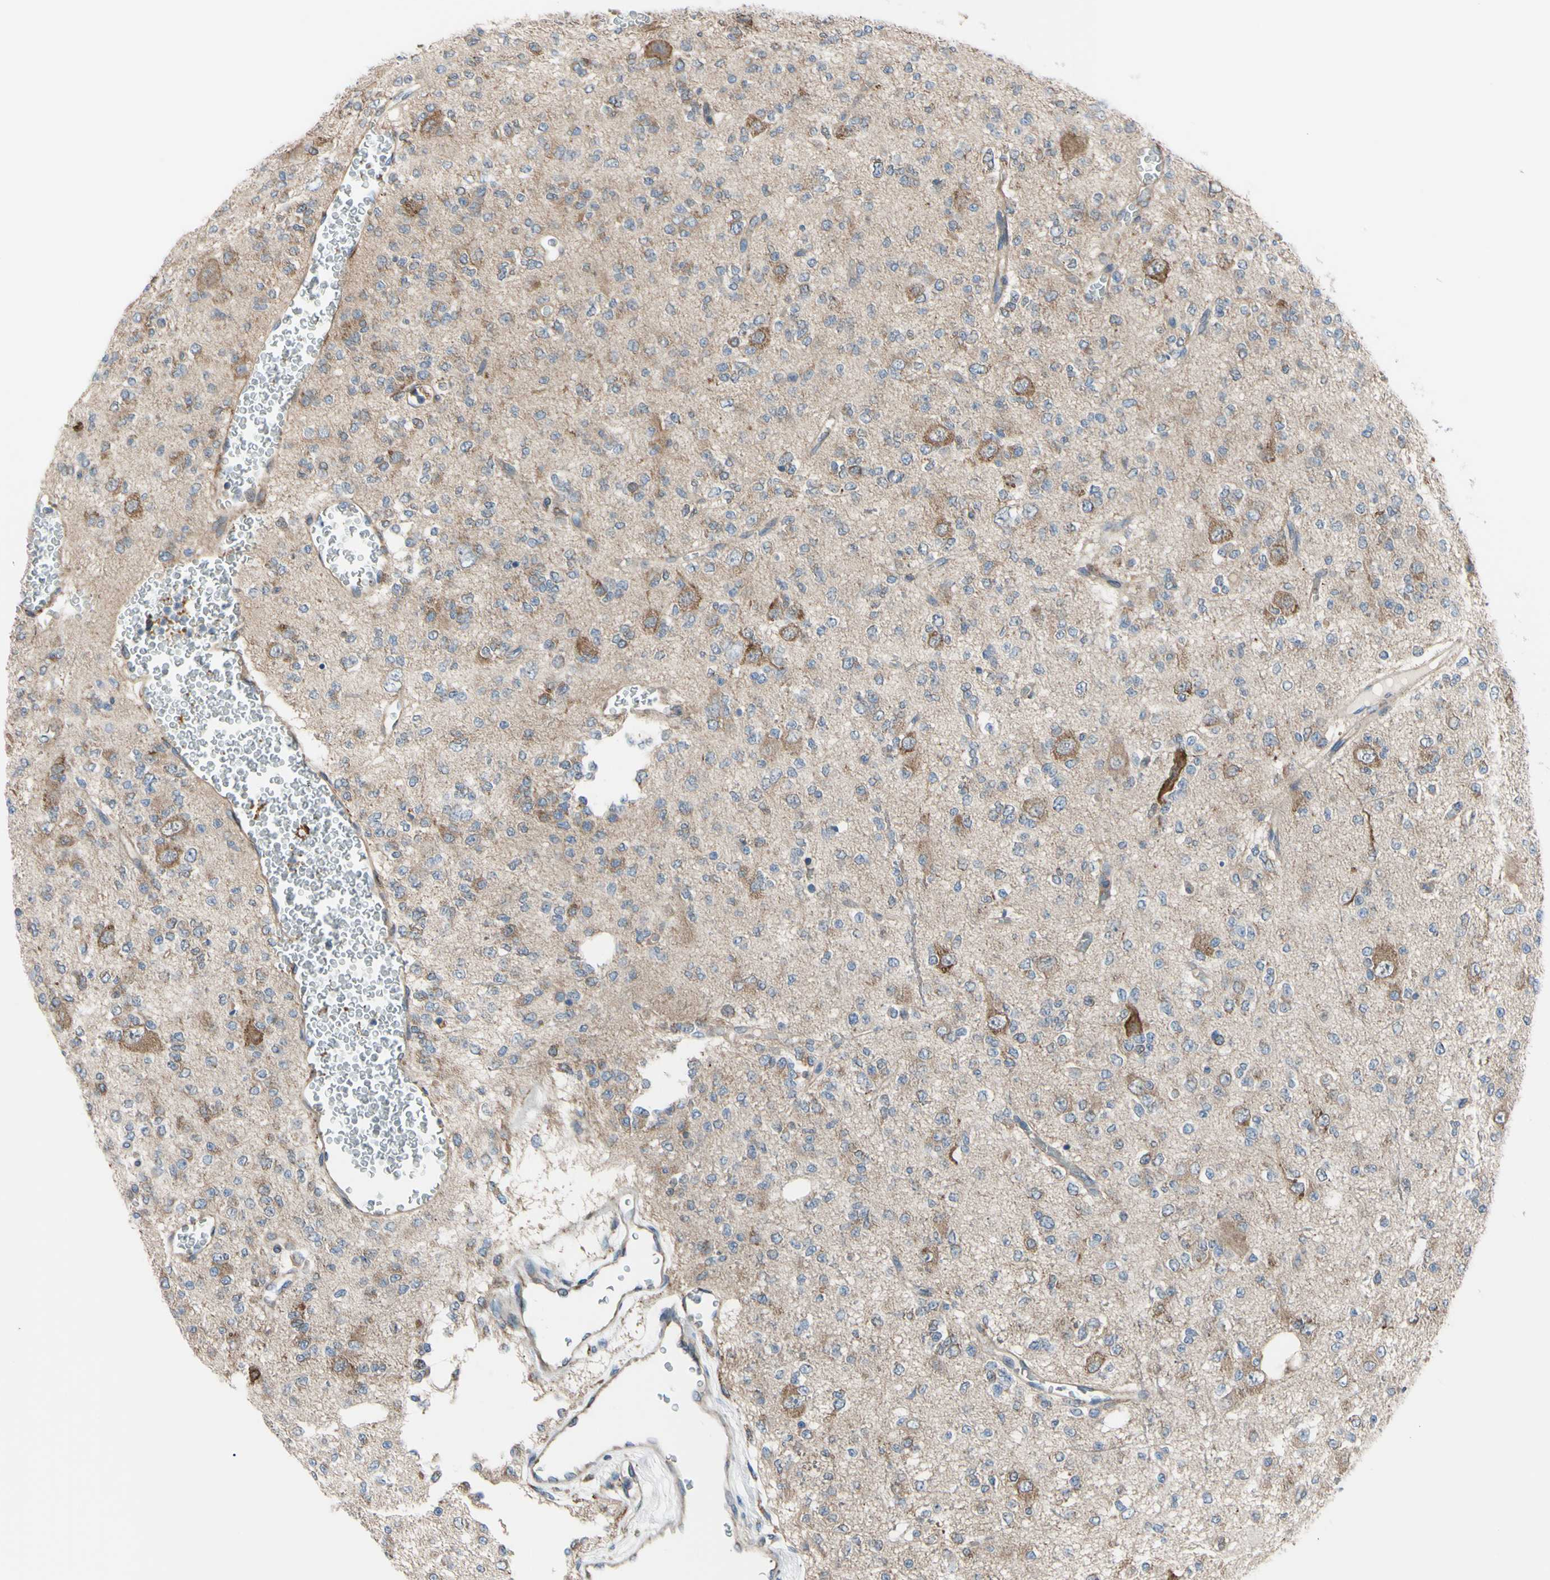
{"staining": {"intensity": "moderate", "quantity": ">75%", "location": "cytoplasmic/membranous"}, "tissue": "glioma", "cell_type": "Tumor cells", "image_type": "cancer", "snomed": [{"axis": "morphology", "description": "Glioma, malignant, Low grade"}, {"axis": "topography", "description": "Brain"}], "caption": "Tumor cells display medium levels of moderate cytoplasmic/membranous staining in approximately >75% of cells in human glioma.", "gene": "BMF", "patient": {"sex": "male", "age": 38}}